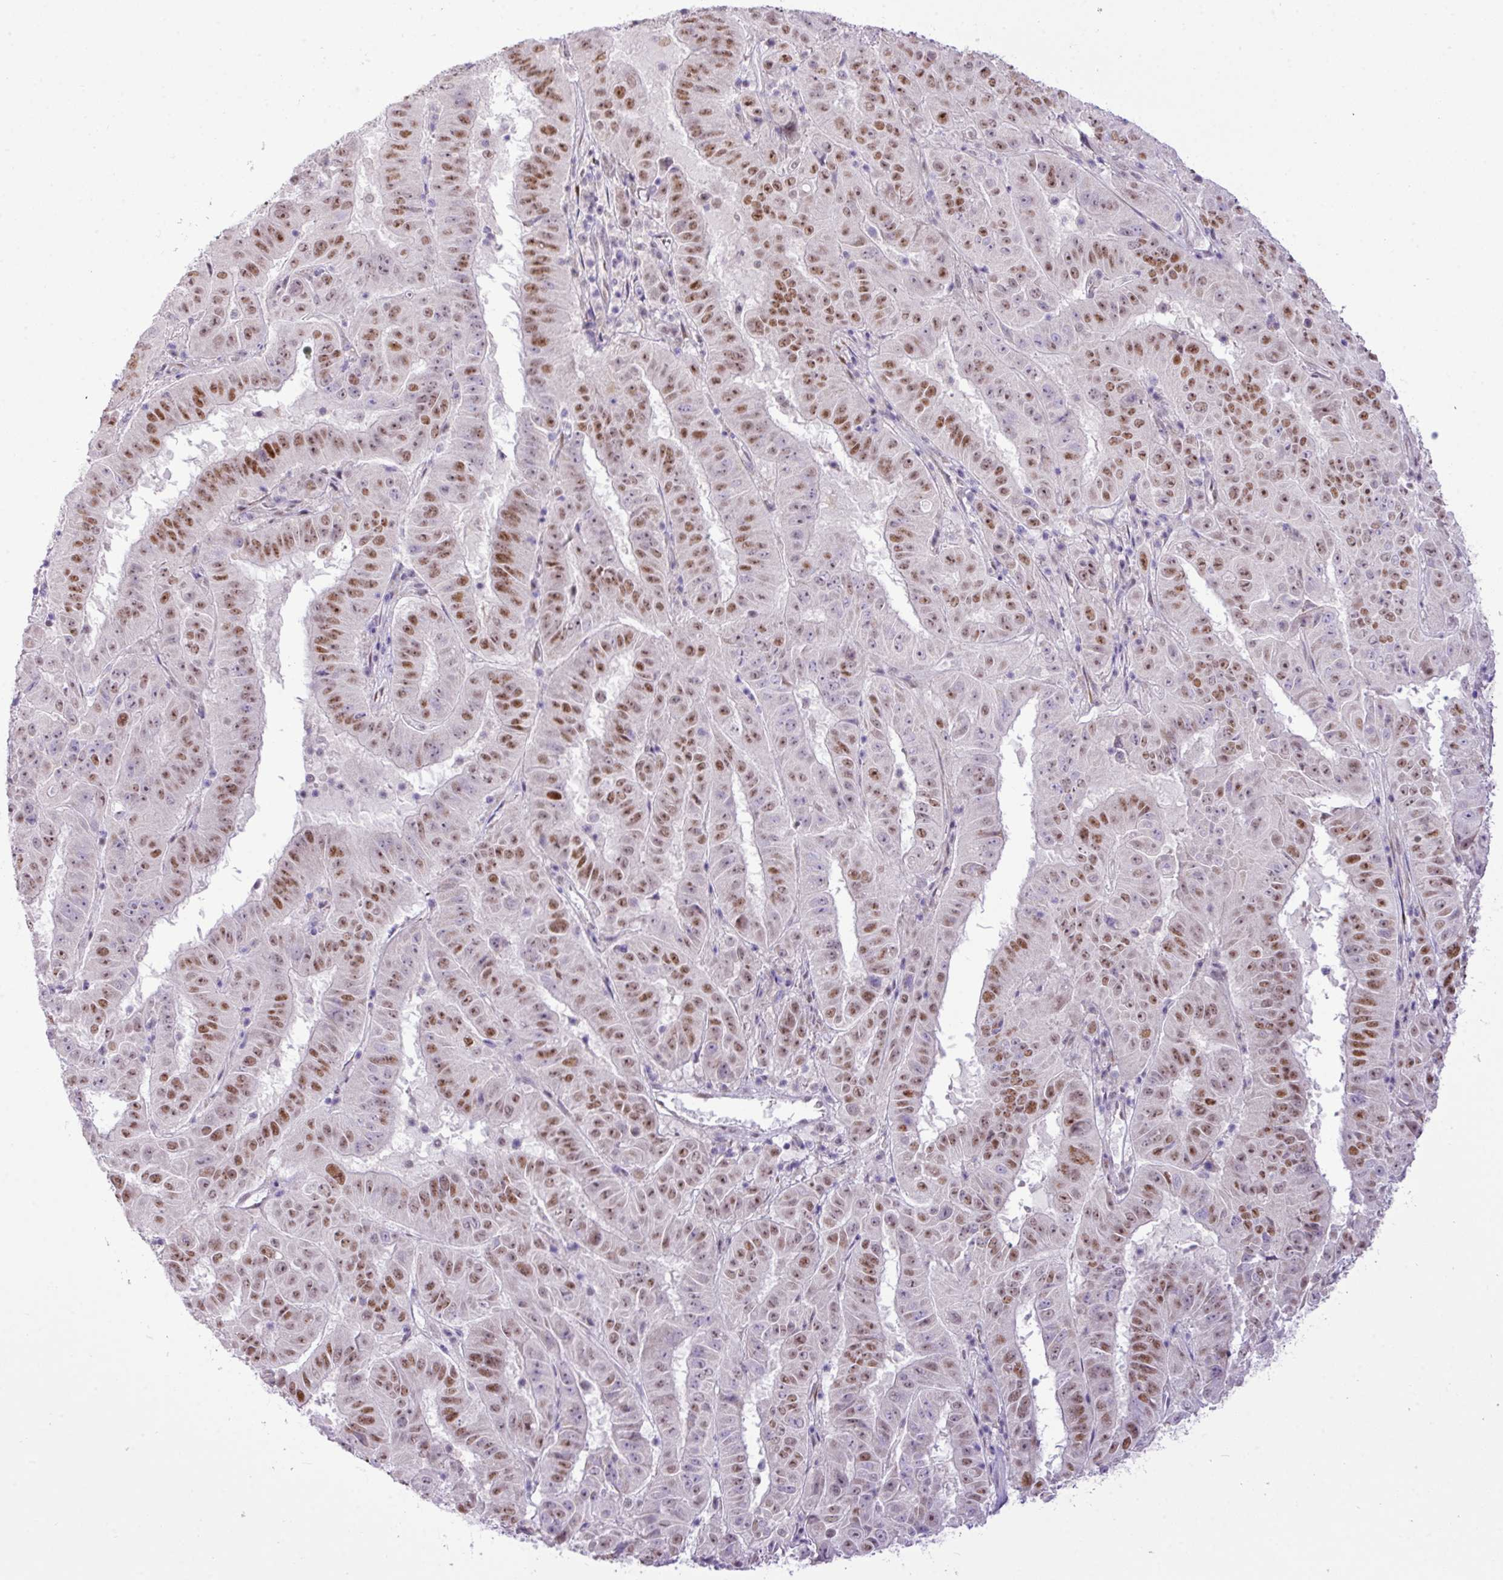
{"staining": {"intensity": "moderate", "quantity": ">75%", "location": "nuclear"}, "tissue": "pancreatic cancer", "cell_type": "Tumor cells", "image_type": "cancer", "snomed": [{"axis": "morphology", "description": "Adenocarcinoma, NOS"}, {"axis": "topography", "description": "Pancreas"}], "caption": "IHC (DAB (3,3'-diaminobenzidine)) staining of human pancreatic adenocarcinoma exhibits moderate nuclear protein positivity in approximately >75% of tumor cells.", "gene": "ELOA2", "patient": {"sex": "male", "age": 63}}